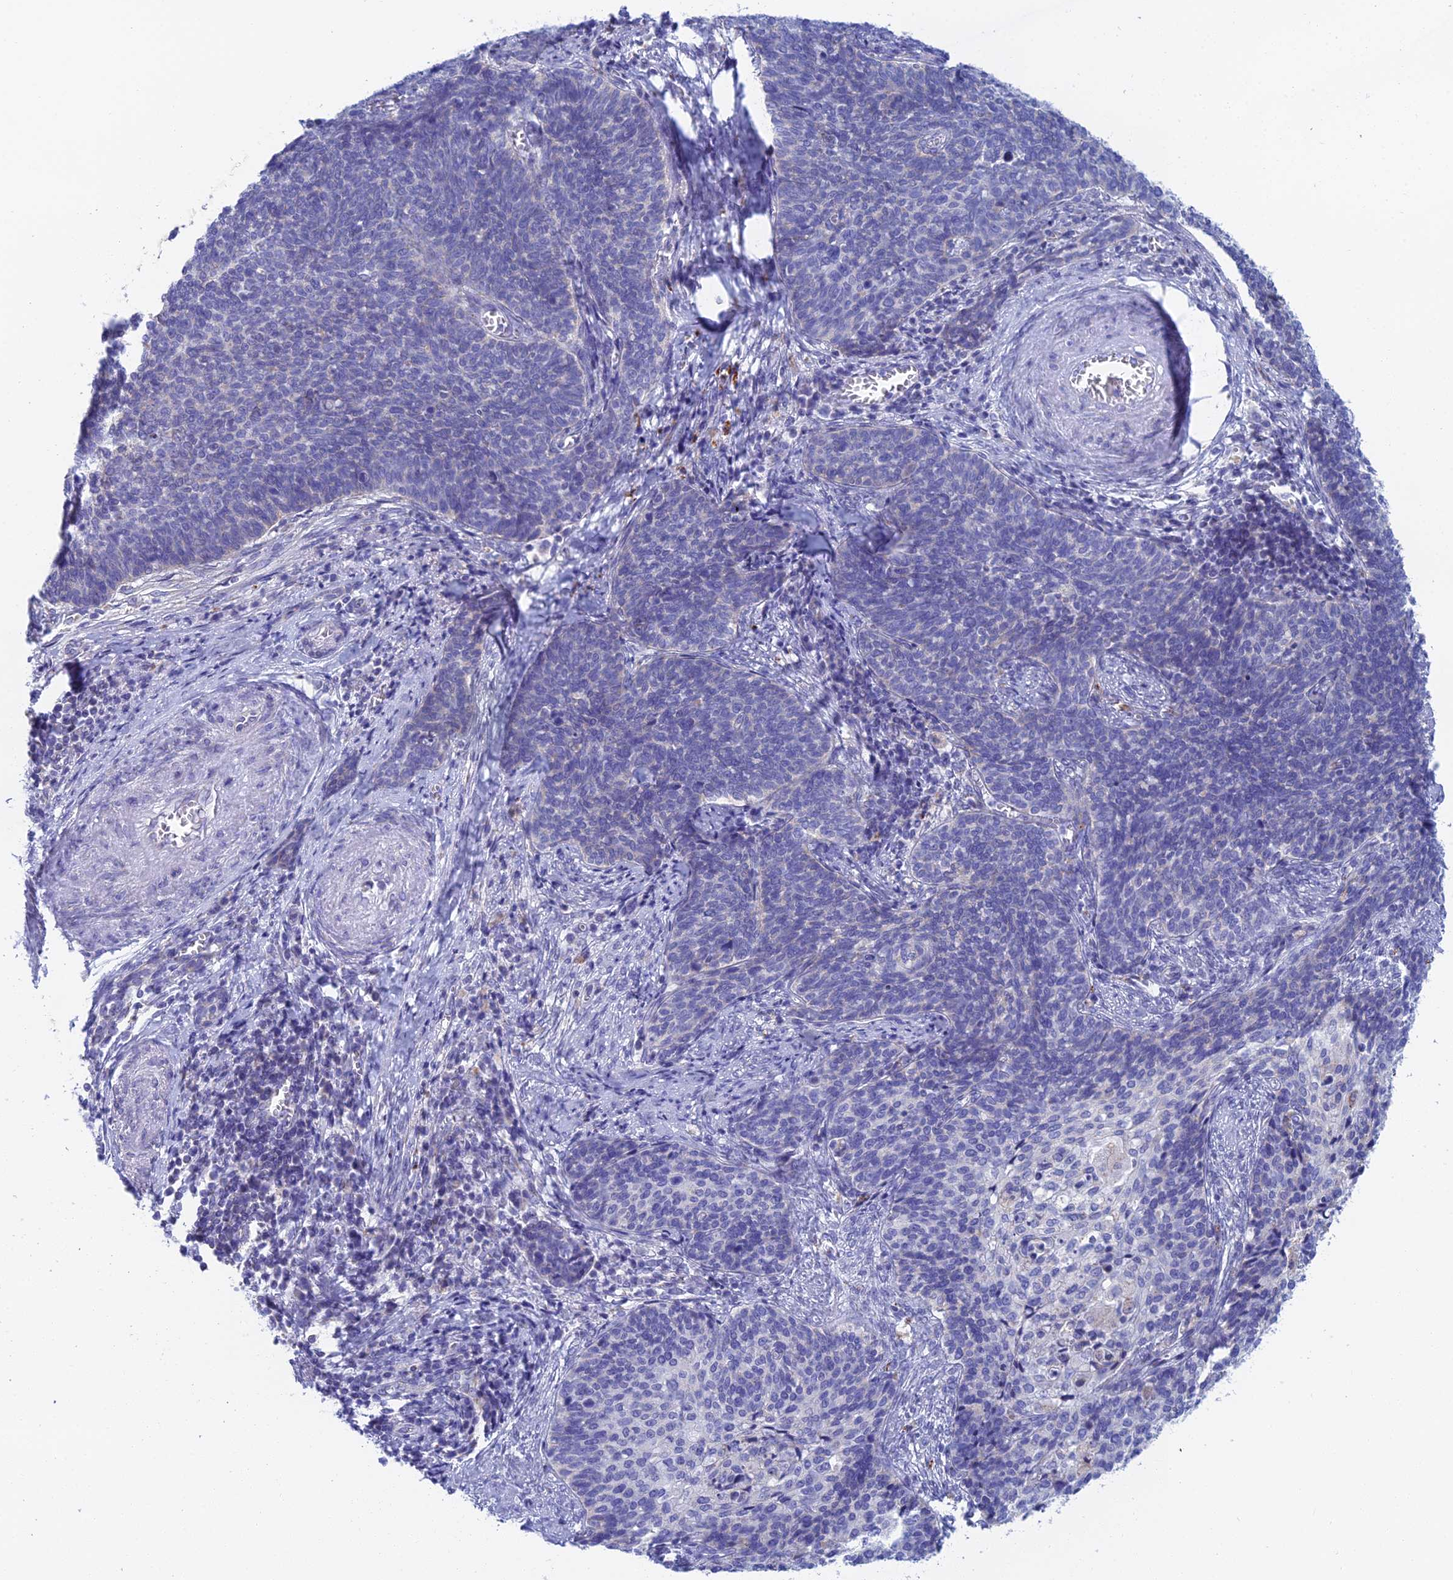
{"staining": {"intensity": "negative", "quantity": "none", "location": "none"}, "tissue": "cervical cancer", "cell_type": "Tumor cells", "image_type": "cancer", "snomed": [{"axis": "morphology", "description": "Squamous cell carcinoma, NOS"}, {"axis": "topography", "description": "Cervix"}], "caption": "Cervical cancer (squamous cell carcinoma) was stained to show a protein in brown. There is no significant expression in tumor cells. (DAB immunohistochemistry (IHC) with hematoxylin counter stain).", "gene": "CFAP210", "patient": {"sex": "female", "age": 39}}